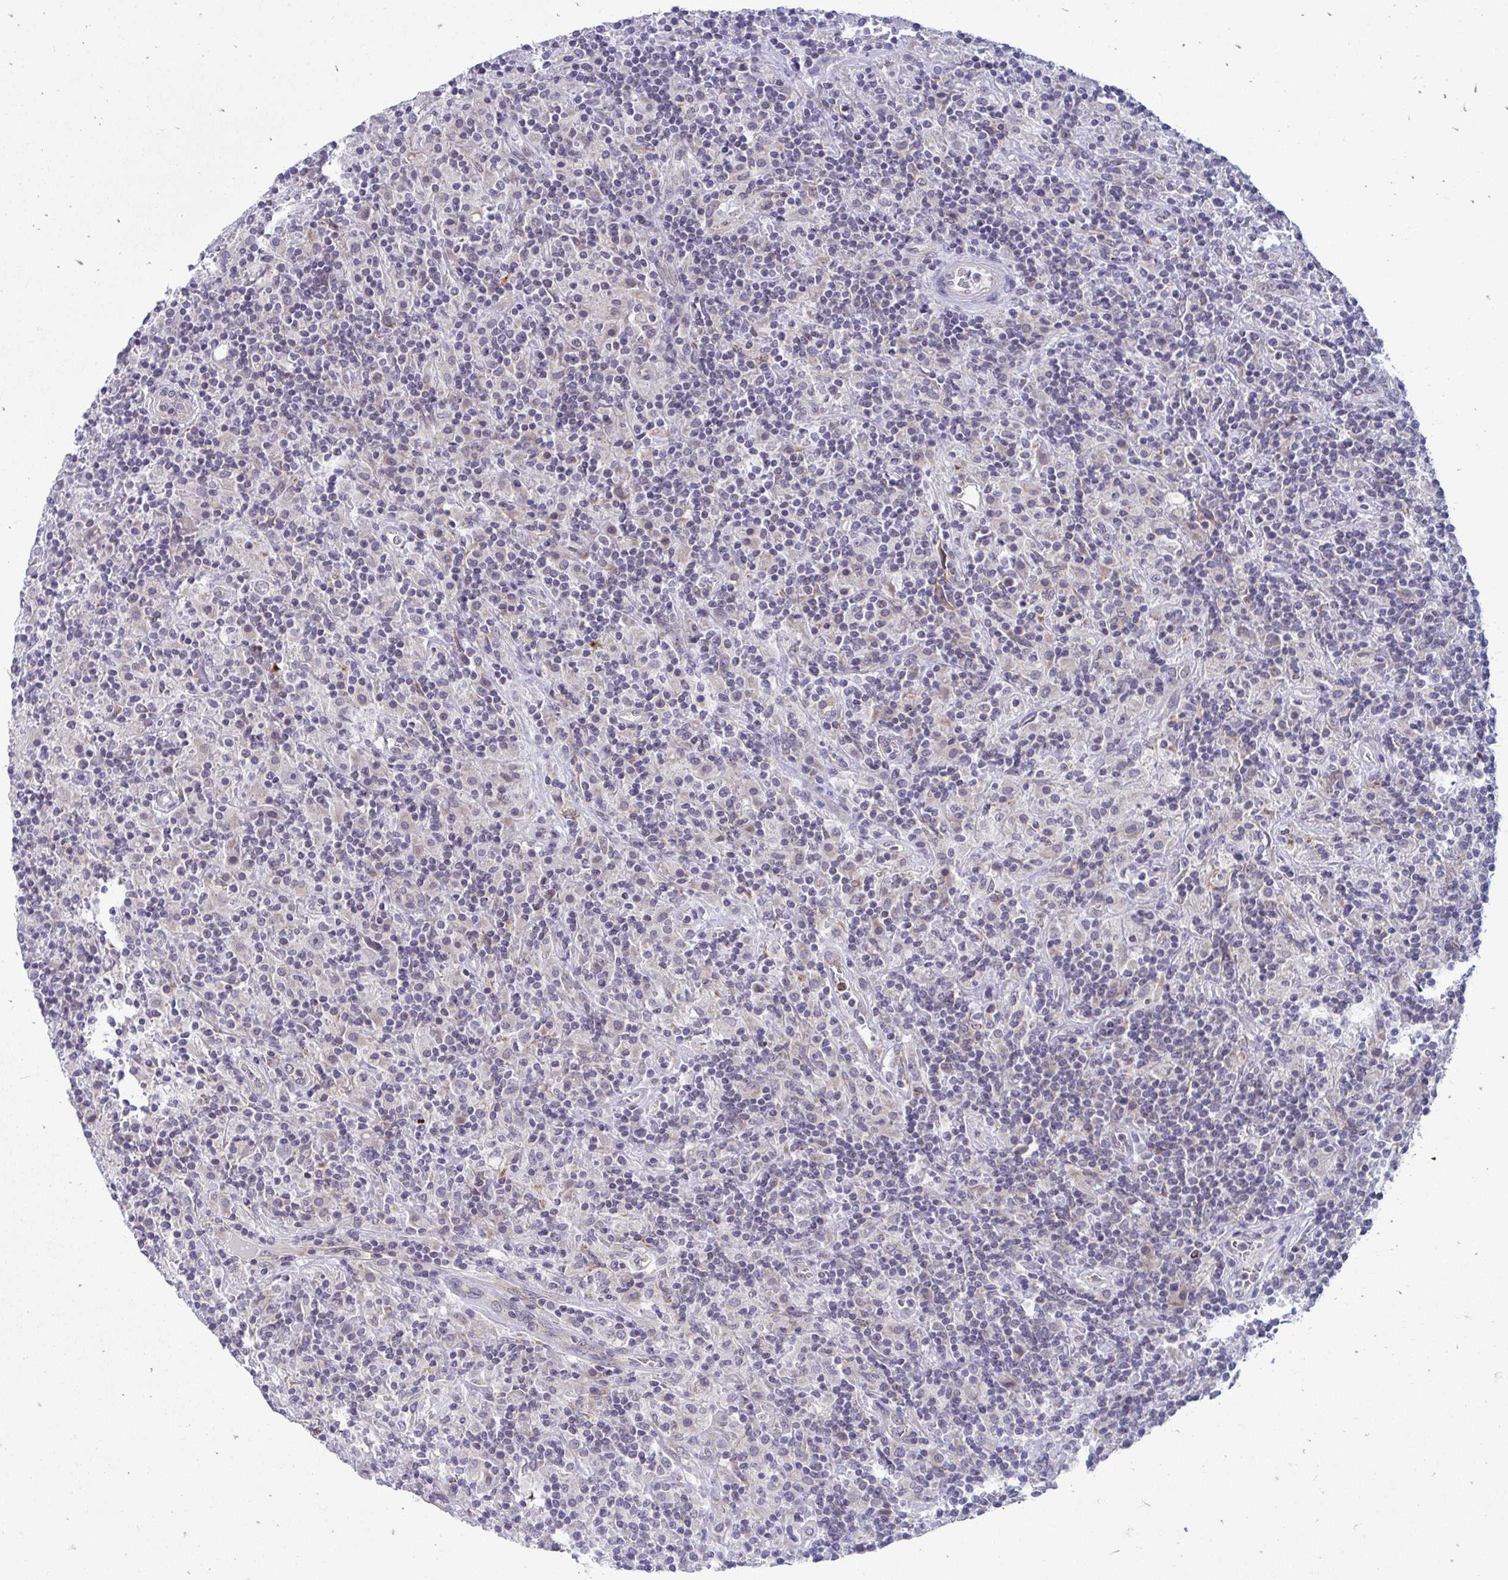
{"staining": {"intensity": "negative", "quantity": "none", "location": "none"}, "tissue": "lymphoma", "cell_type": "Tumor cells", "image_type": "cancer", "snomed": [{"axis": "morphology", "description": "Hodgkin's disease, NOS"}, {"axis": "topography", "description": "Lymph node"}], "caption": "Immunohistochemical staining of Hodgkin's disease demonstrates no significant expression in tumor cells.", "gene": "ACSL5", "patient": {"sex": "male", "age": 70}}